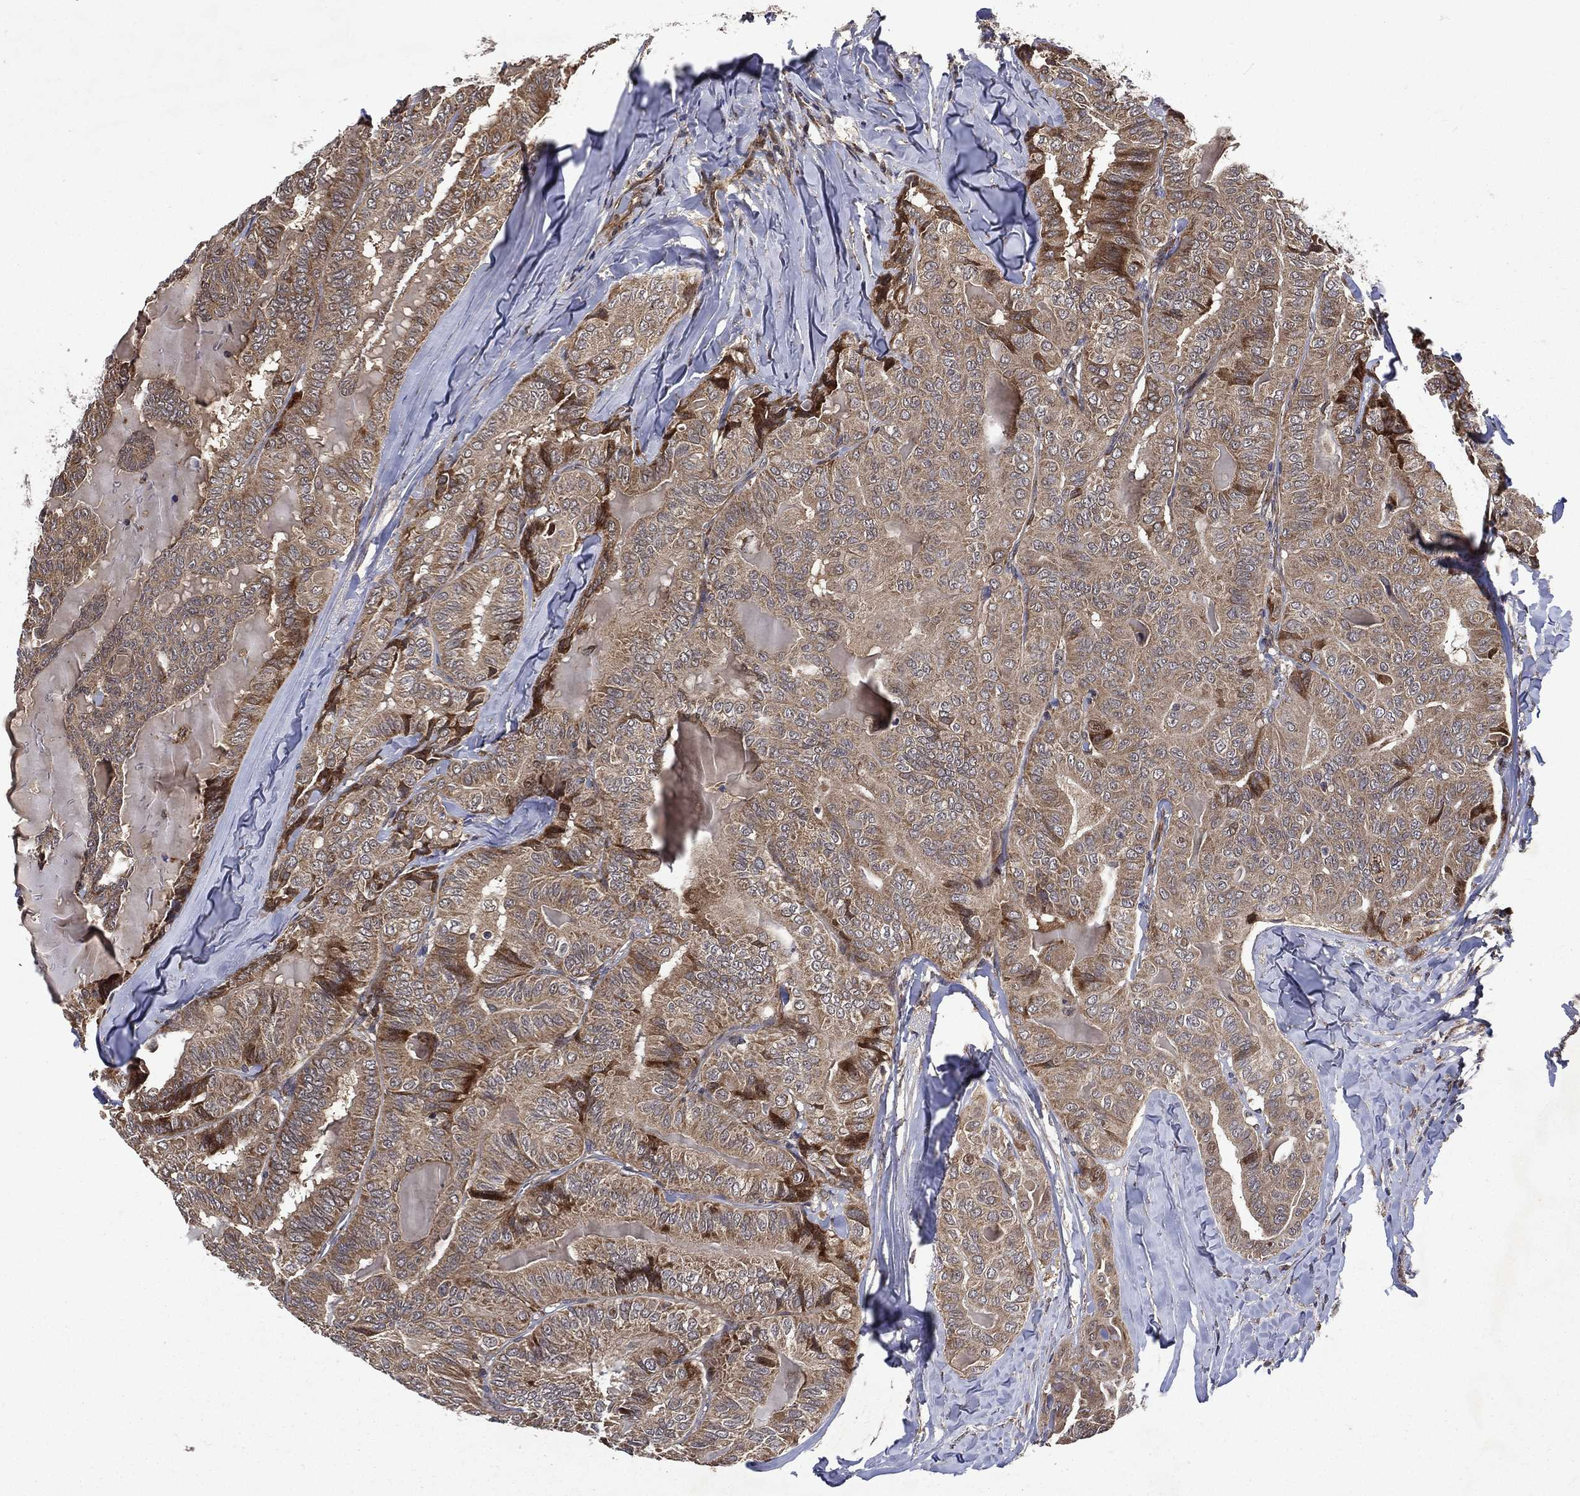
{"staining": {"intensity": "moderate", "quantity": ">75%", "location": "cytoplasmic/membranous"}, "tissue": "thyroid cancer", "cell_type": "Tumor cells", "image_type": "cancer", "snomed": [{"axis": "morphology", "description": "Papillary adenocarcinoma, NOS"}, {"axis": "topography", "description": "Thyroid gland"}], "caption": "Immunohistochemistry image of neoplastic tissue: thyroid cancer (papillary adenocarcinoma) stained using immunohistochemistry exhibits medium levels of moderate protein expression localized specifically in the cytoplasmic/membranous of tumor cells, appearing as a cytoplasmic/membranous brown color.", "gene": "RAB11FIP4", "patient": {"sex": "female", "age": 68}}